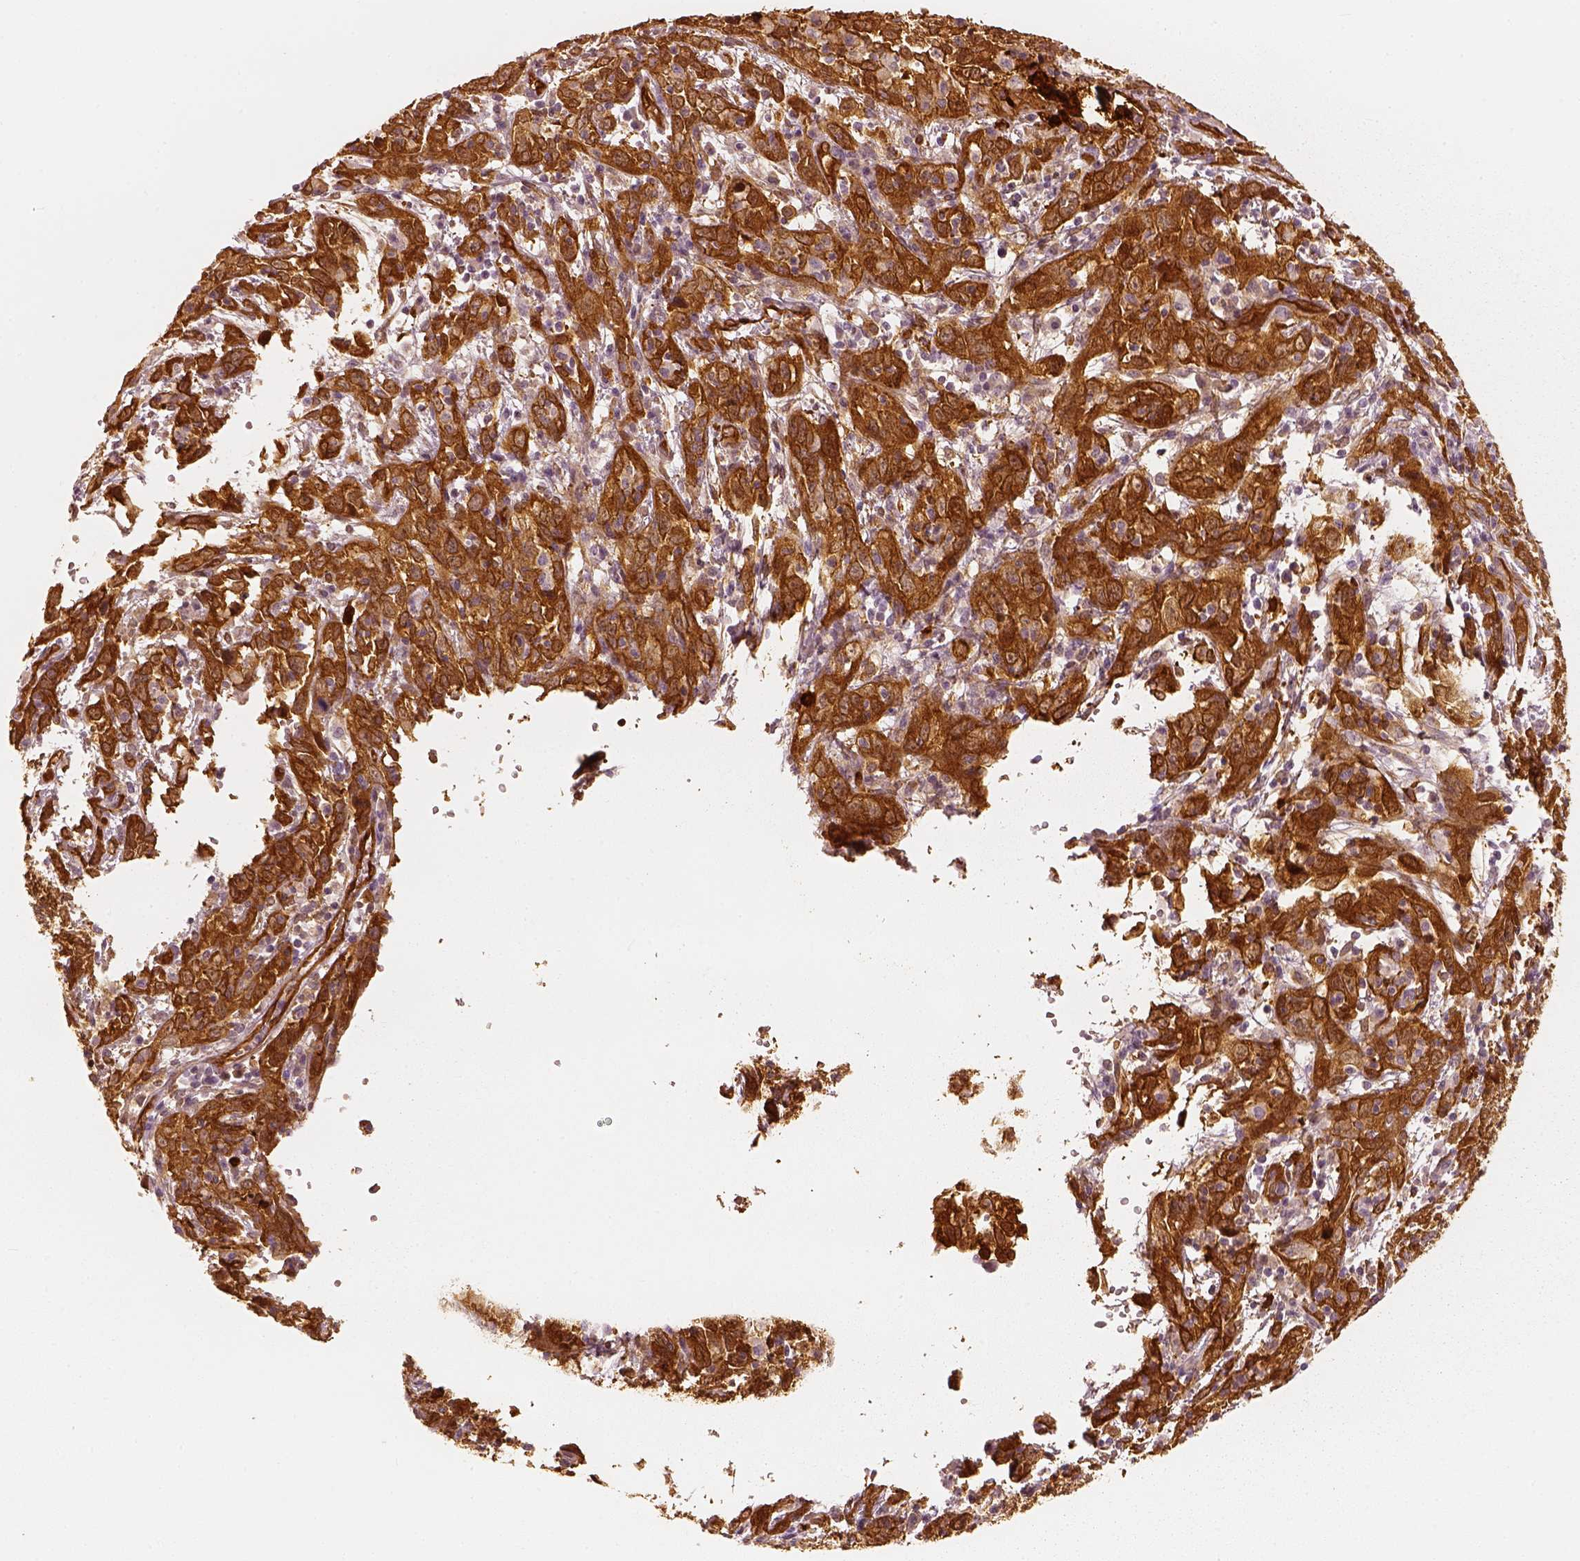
{"staining": {"intensity": "strong", "quantity": ">75%", "location": "cytoplasmic/membranous"}, "tissue": "cervical cancer", "cell_type": "Tumor cells", "image_type": "cancer", "snomed": [{"axis": "morphology", "description": "Adenocarcinoma, NOS"}, {"axis": "topography", "description": "Cervix"}], "caption": "An immunohistochemistry micrograph of neoplastic tissue is shown. Protein staining in brown labels strong cytoplasmic/membranous positivity in cervical cancer within tumor cells.", "gene": "FSCN1", "patient": {"sex": "female", "age": 40}}